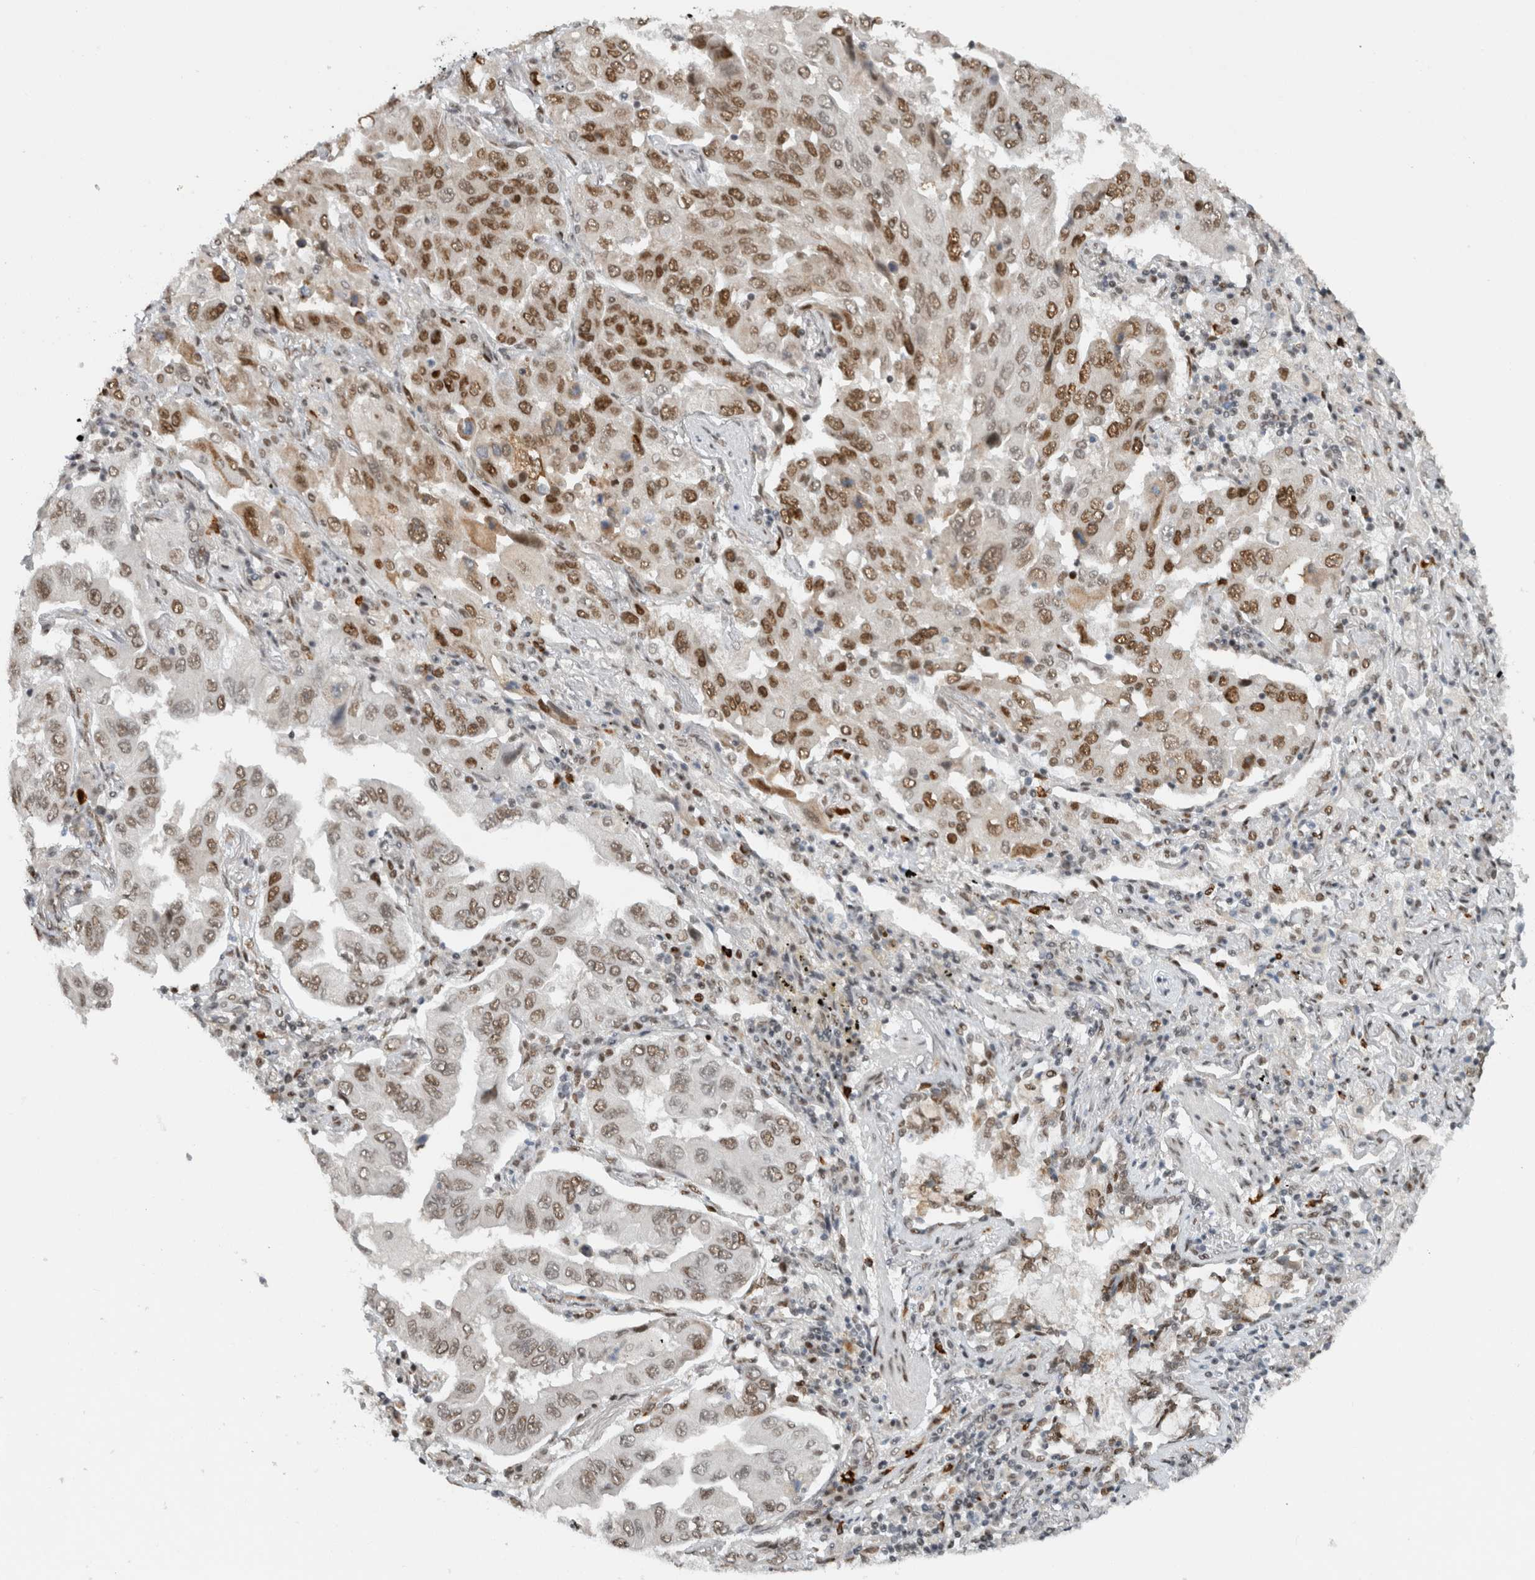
{"staining": {"intensity": "moderate", "quantity": ">75%", "location": "nuclear"}, "tissue": "lung cancer", "cell_type": "Tumor cells", "image_type": "cancer", "snomed": [{"axis": "morphology", "description": "Adenocarcinoma, NOS"}, {"axis": "topography", "description": "Lung"}], "caption": "An IHC photomicrograph of neoplastic tissue is shown. Protein staining in brown labels moderate nuclear positivity in adenocarcinoma (lung) within tumor cells.", "gene": "HNRNPR", "patient": {"sex": "female", "age": 65}}